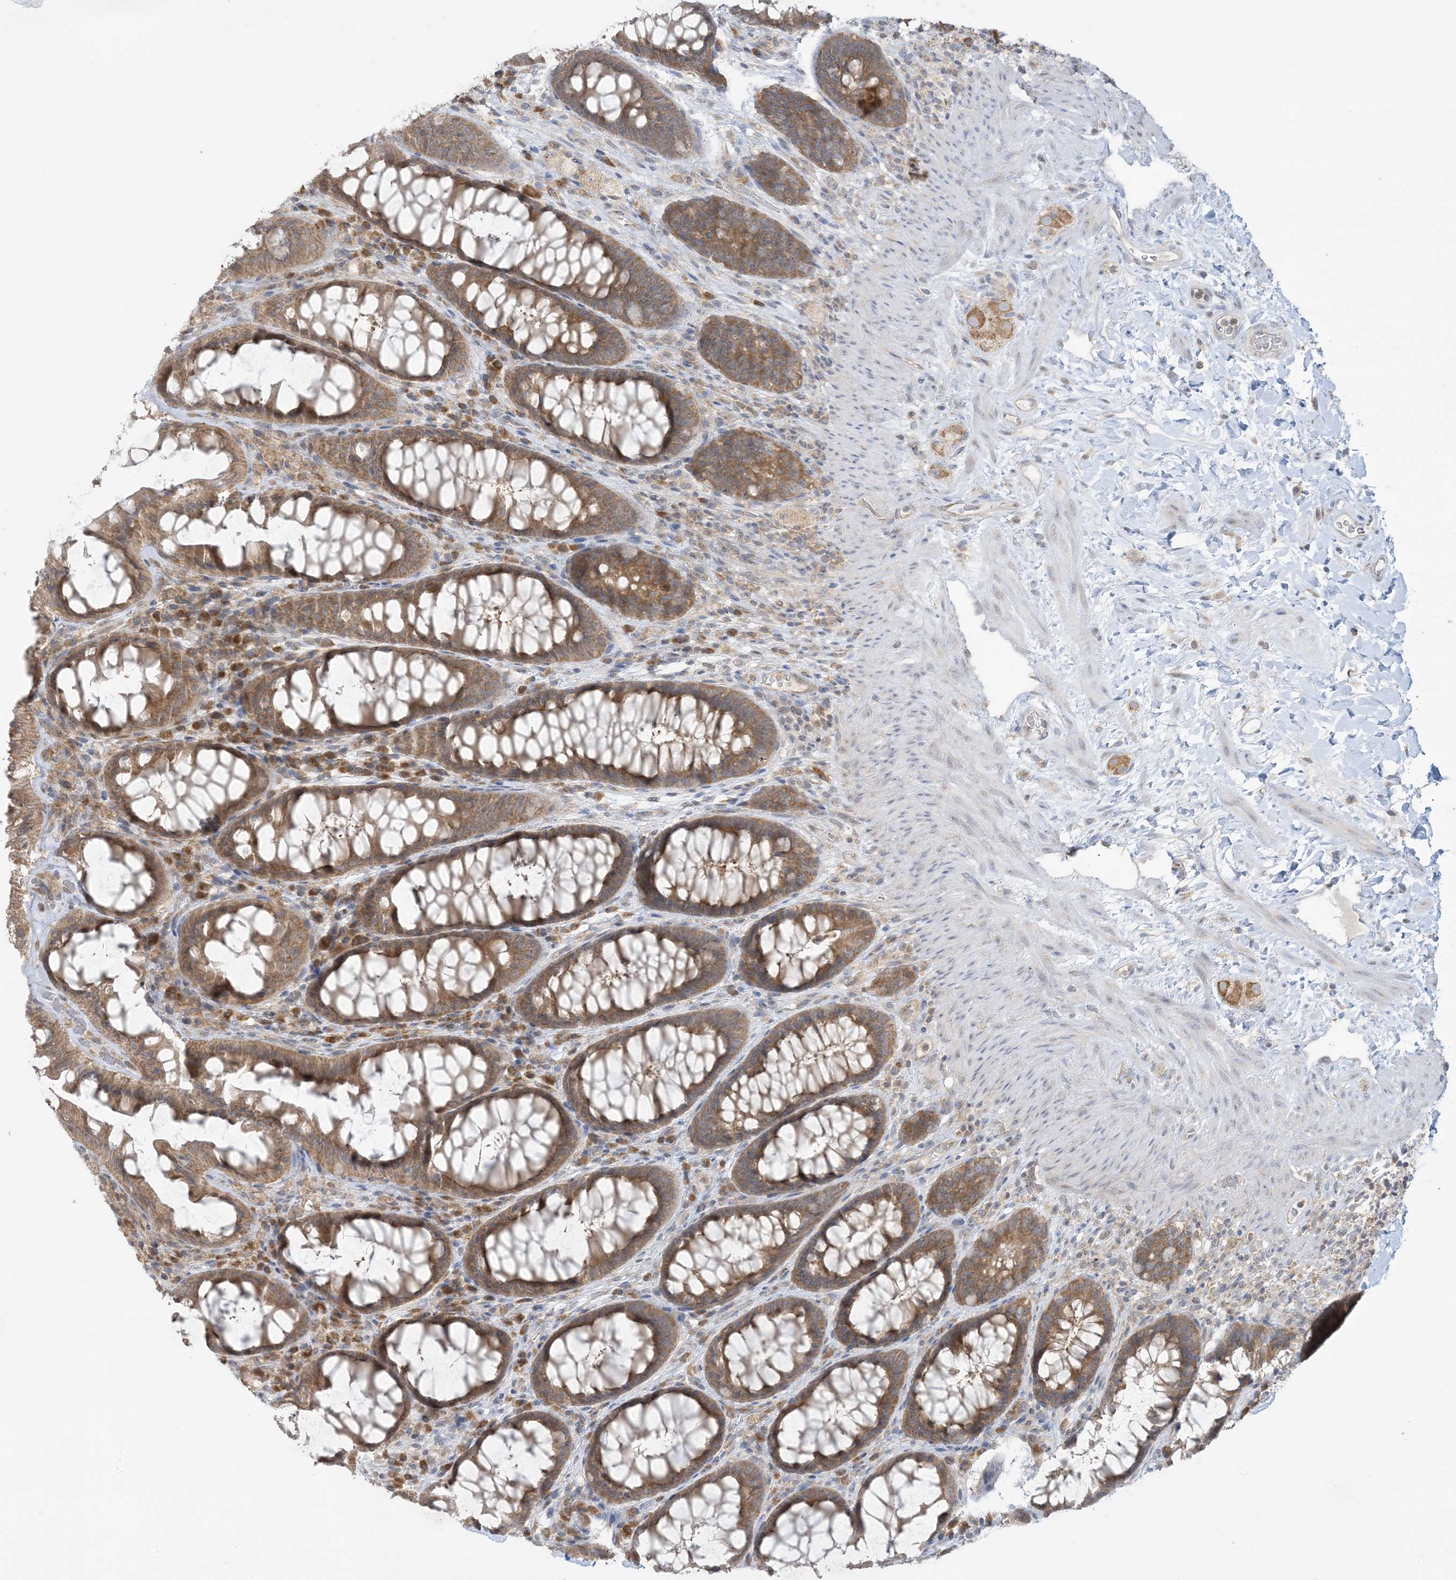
{"staining": {"intensity": "moderate", "quantity": ">75%", "location": "cytoplasmic/membranous"}, "tissue": "rectum", "cell_type": "Glandular cells", "image_type": "normal", "snomed": [{"axis": "morphology", "description": "Normal tissue, NOS"}, {"axis": "topography", "description": "Rectum"}], "caption": "This is a photomicrograph of IHC staining of benign rectum, which shows moderate positivity in the cytoplasmic/membranous of glandular cells.", "gene": "RPP40", "patient": {"sex": "female", "age": 46}}